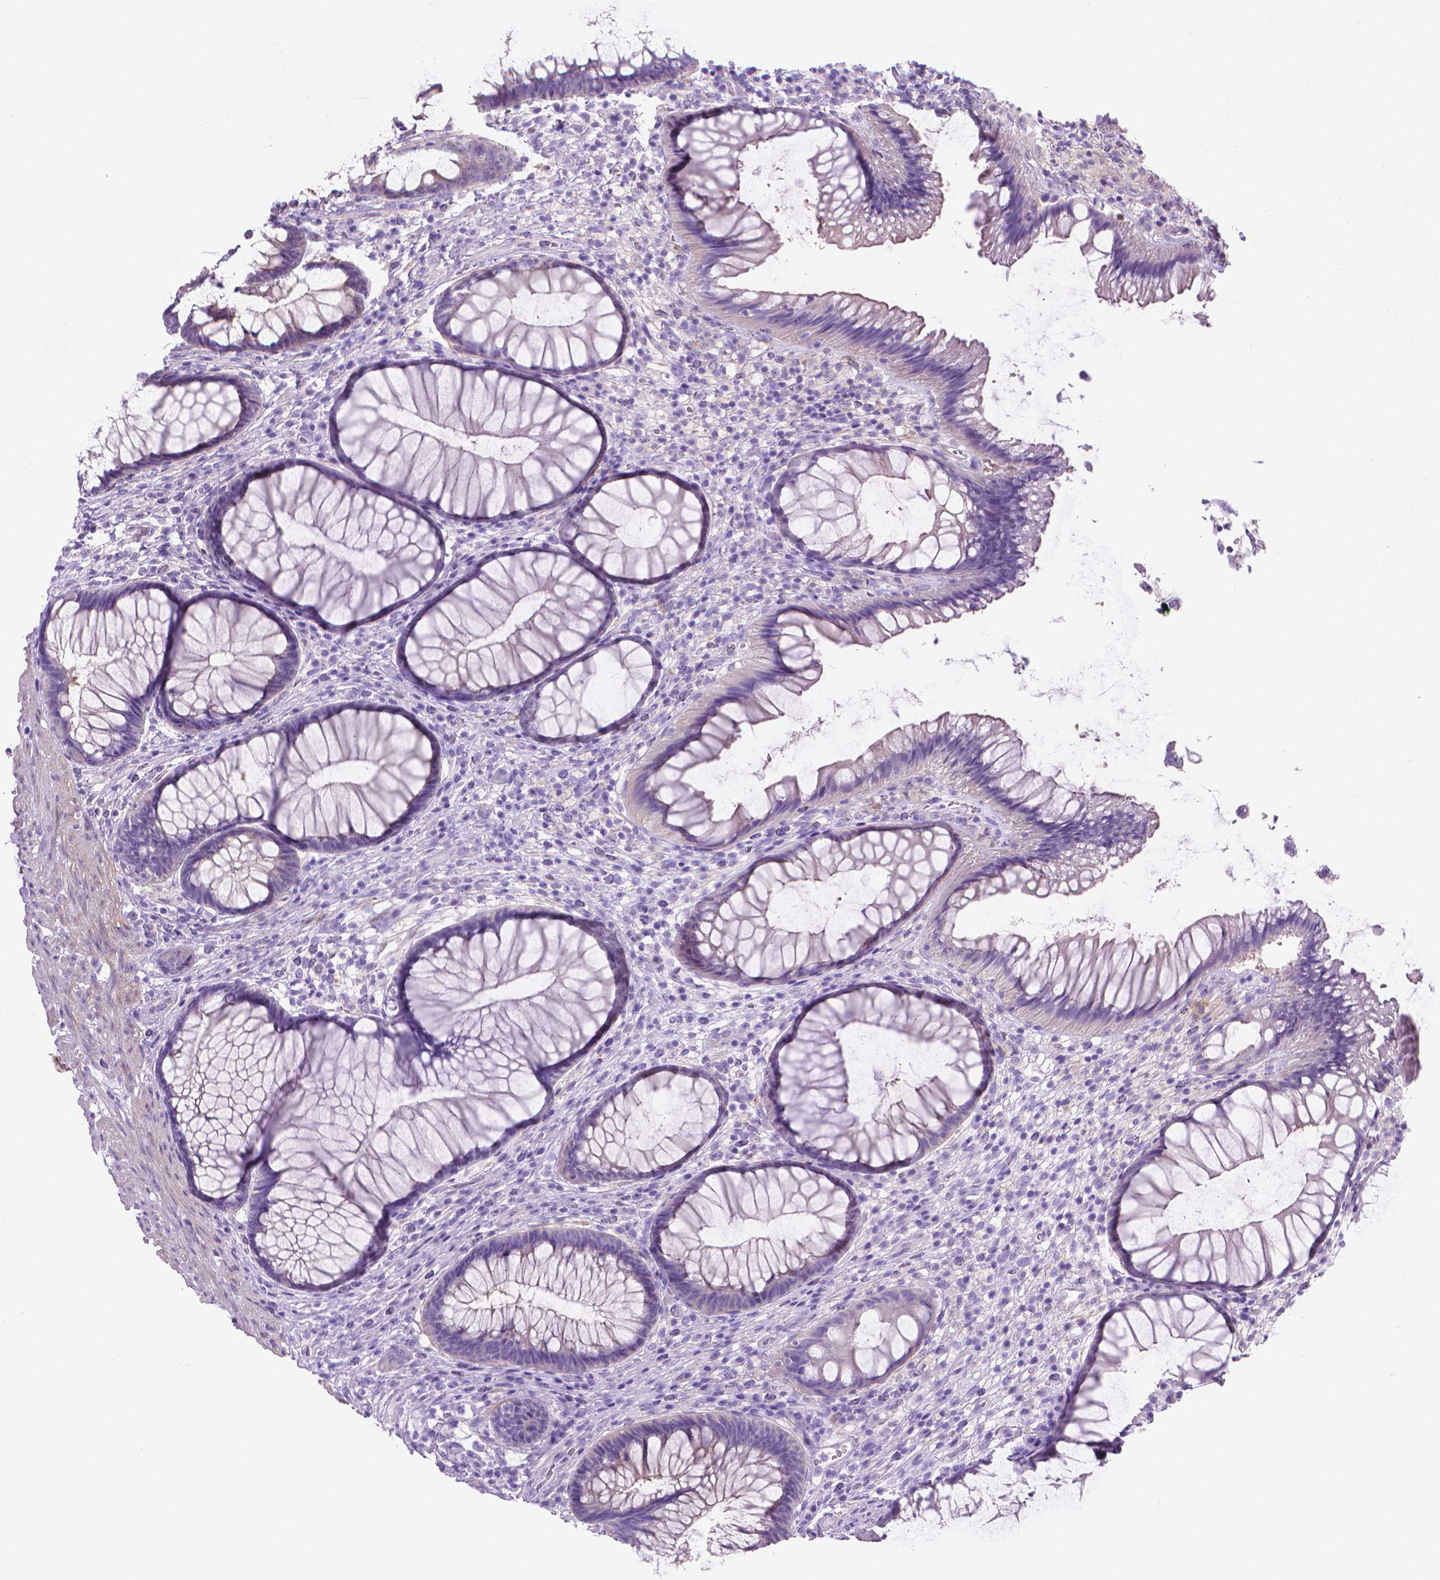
{"staining": {"intensity": "negative", "quantity": "none", "location": "none"}, "tissue": "rectum", "cell_type": "Glandular cells", "image_type": "normal", "snomed": [{"axis": "morphology", "description": "Normal tissue, NOS"}, {"axis": "topography", "description": "Smooth muscle"}, {"axis": "topography", "description": "Rectum"}], "caption": "IHC image of normal rectum: human rectum stained with DAB (3,3'-diaminobenzidine) shows no significant protein positivity in glandular cells.", "gene": "FASN", "patient": {"sex": "male", "age": 53}}